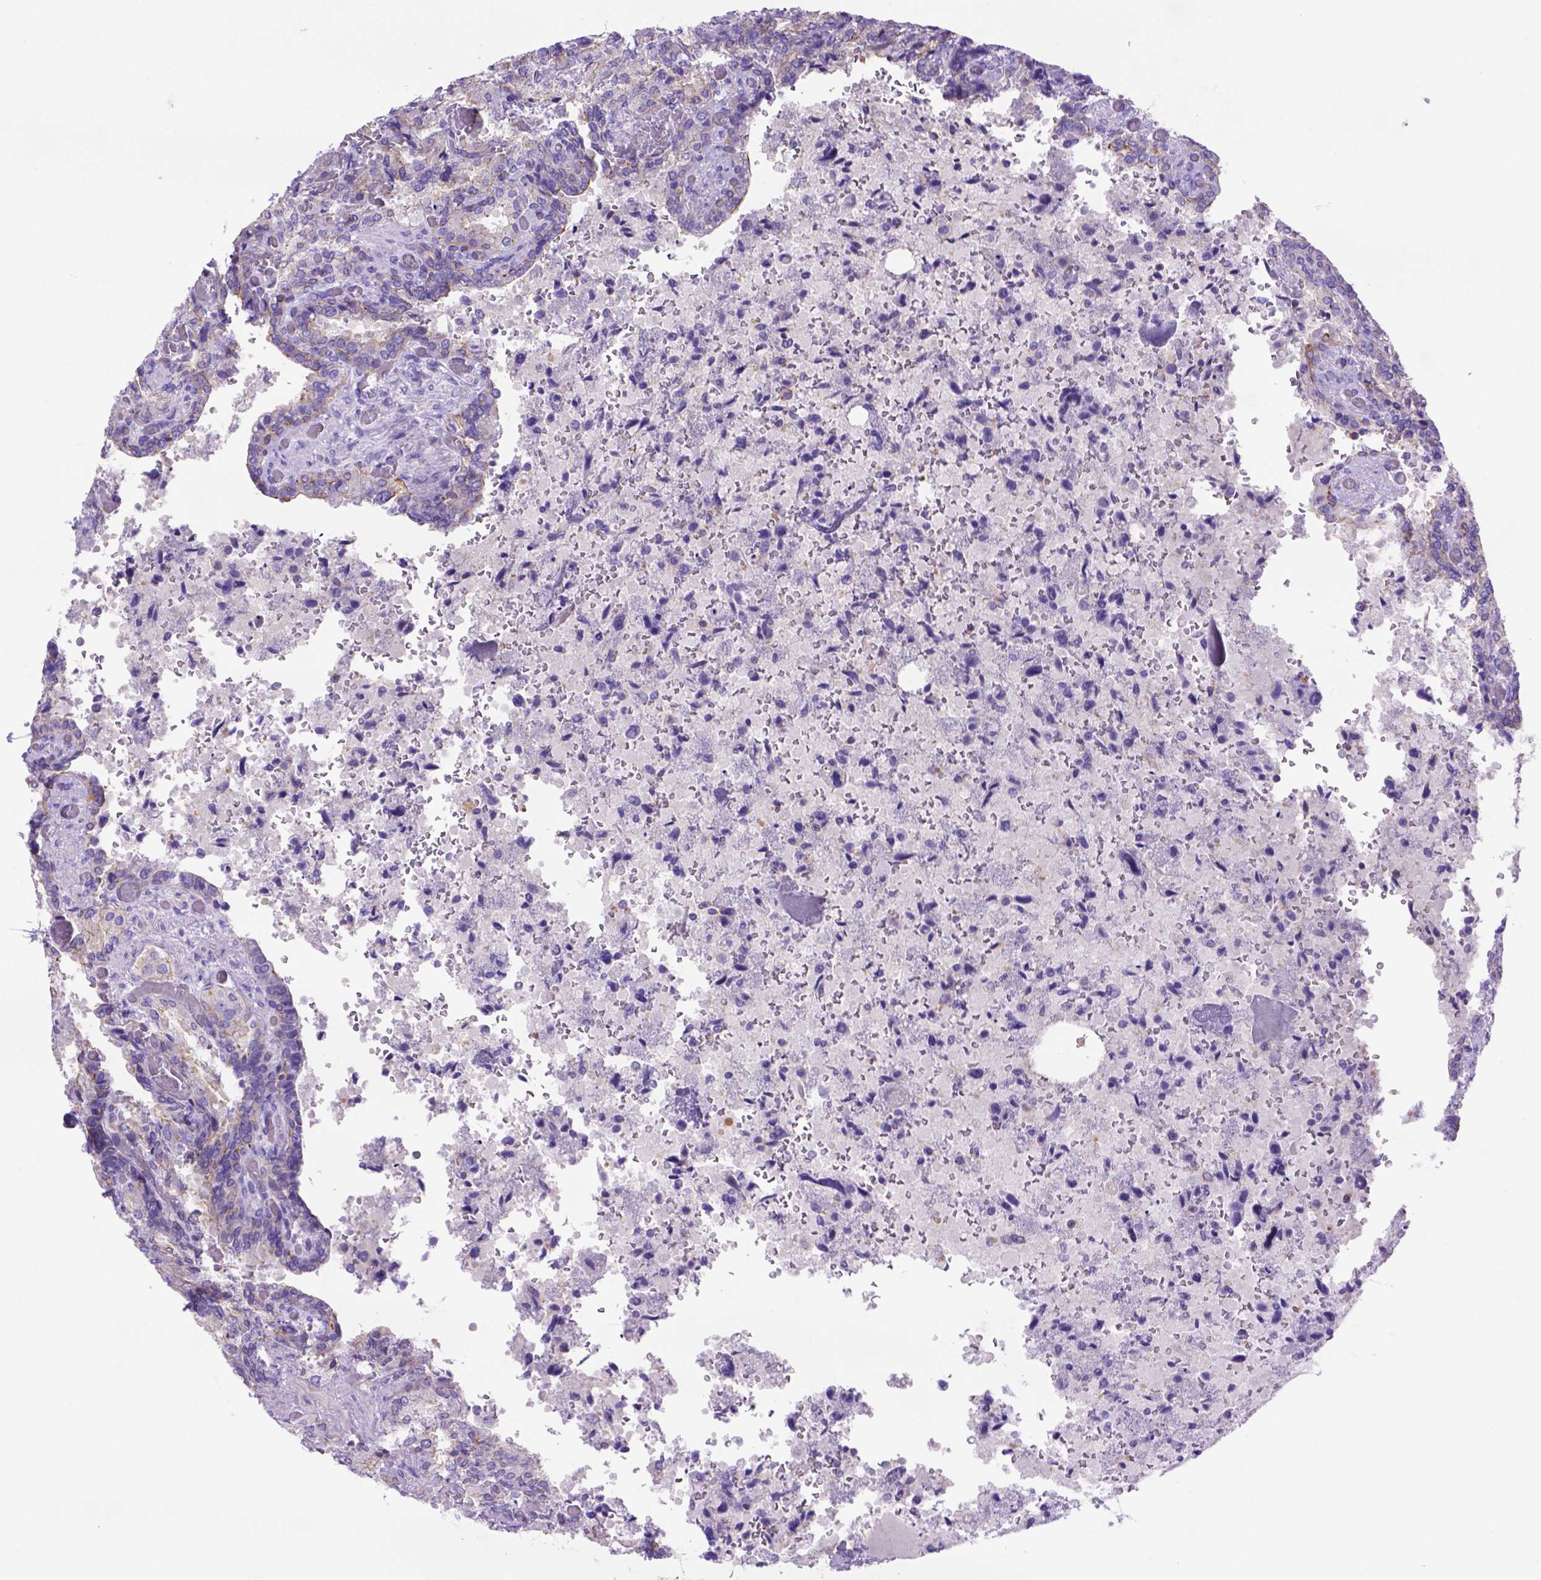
{"staining": {"intensity": "moderate", "quantity": "25%-75%", "location": "cytoplasmic/membranous"}, "tissue": "seminal vesicle", "cell_type": "Glandular cells", "image_type": "normal", "snomed": [{"axis": "morphology", "description": "Normal tissue, NOS"}, {"axis": "topography", "description": "Seminal veicle"}], "caption": "Seminal vesicle stained with DAB (3,3'-diaminobenzidine) IHC shows medium levels of moderate cytoplasmic/membranous staining in about 25%-75% of glandular cells.", "gene": "PEX12", "patient": {"sex": "male", "age": 68}}